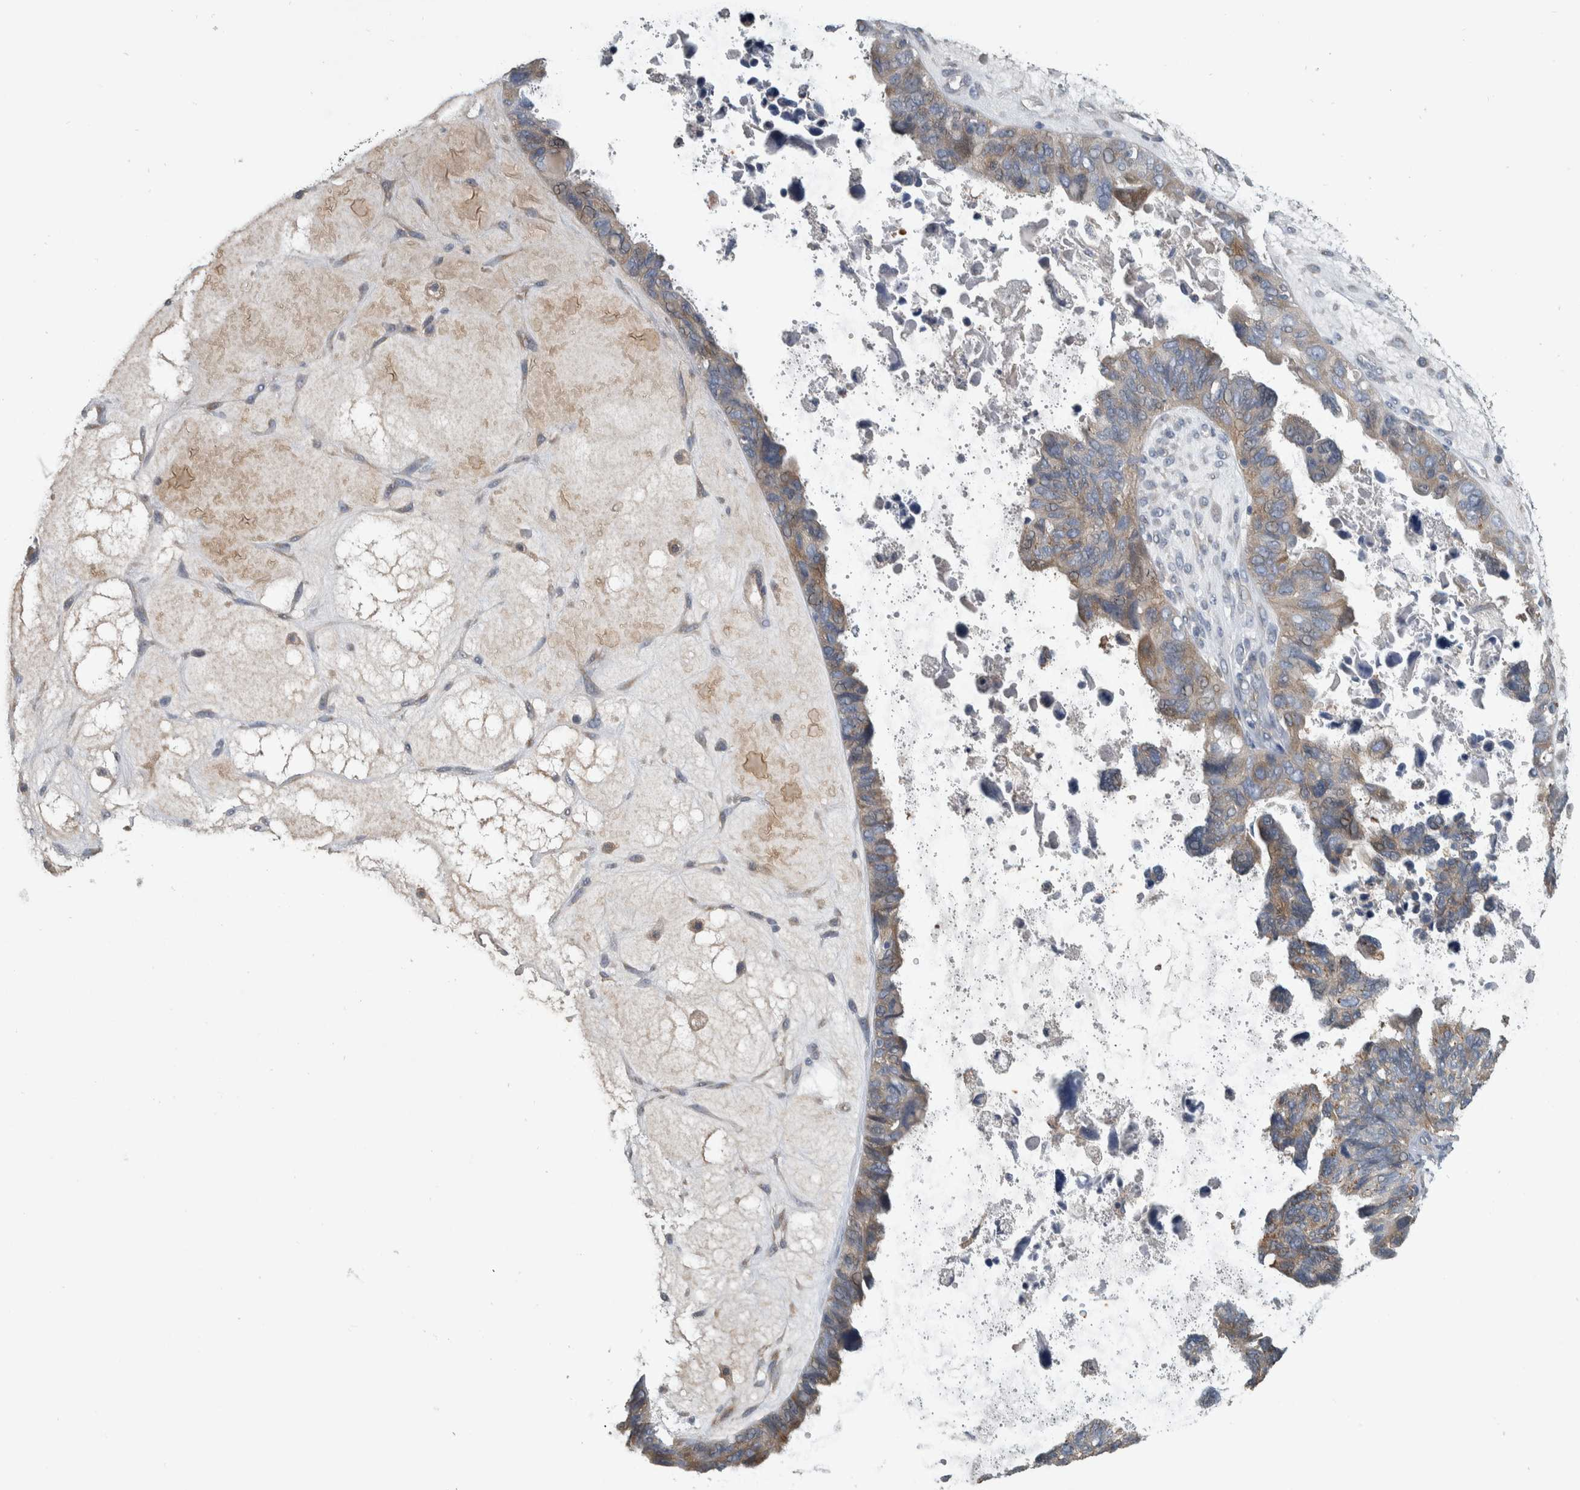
{"staining": {"intensity": "weak", "quantity": "25%-75%", "location": "cytoplasmic/membranous"}, "tissue": "ovarian cancer", "cell_type": "Tumor cells", "image_type": "cancer", "snomed": [{"axis": "morphology", "description": "Cystadenocarcinoma, serous, NOS"}, {"axis": "topography", "description": "Ovary"}], "caption": "The micrograph reveals staining of ovarian cancer (serous cystadenocarcinoma), revealing weak cytoplasmic/membranous protein expression (brown color) within tumor cells.", "gene": "NT5C2", "patient": {"sex": "female", "age": 79}}